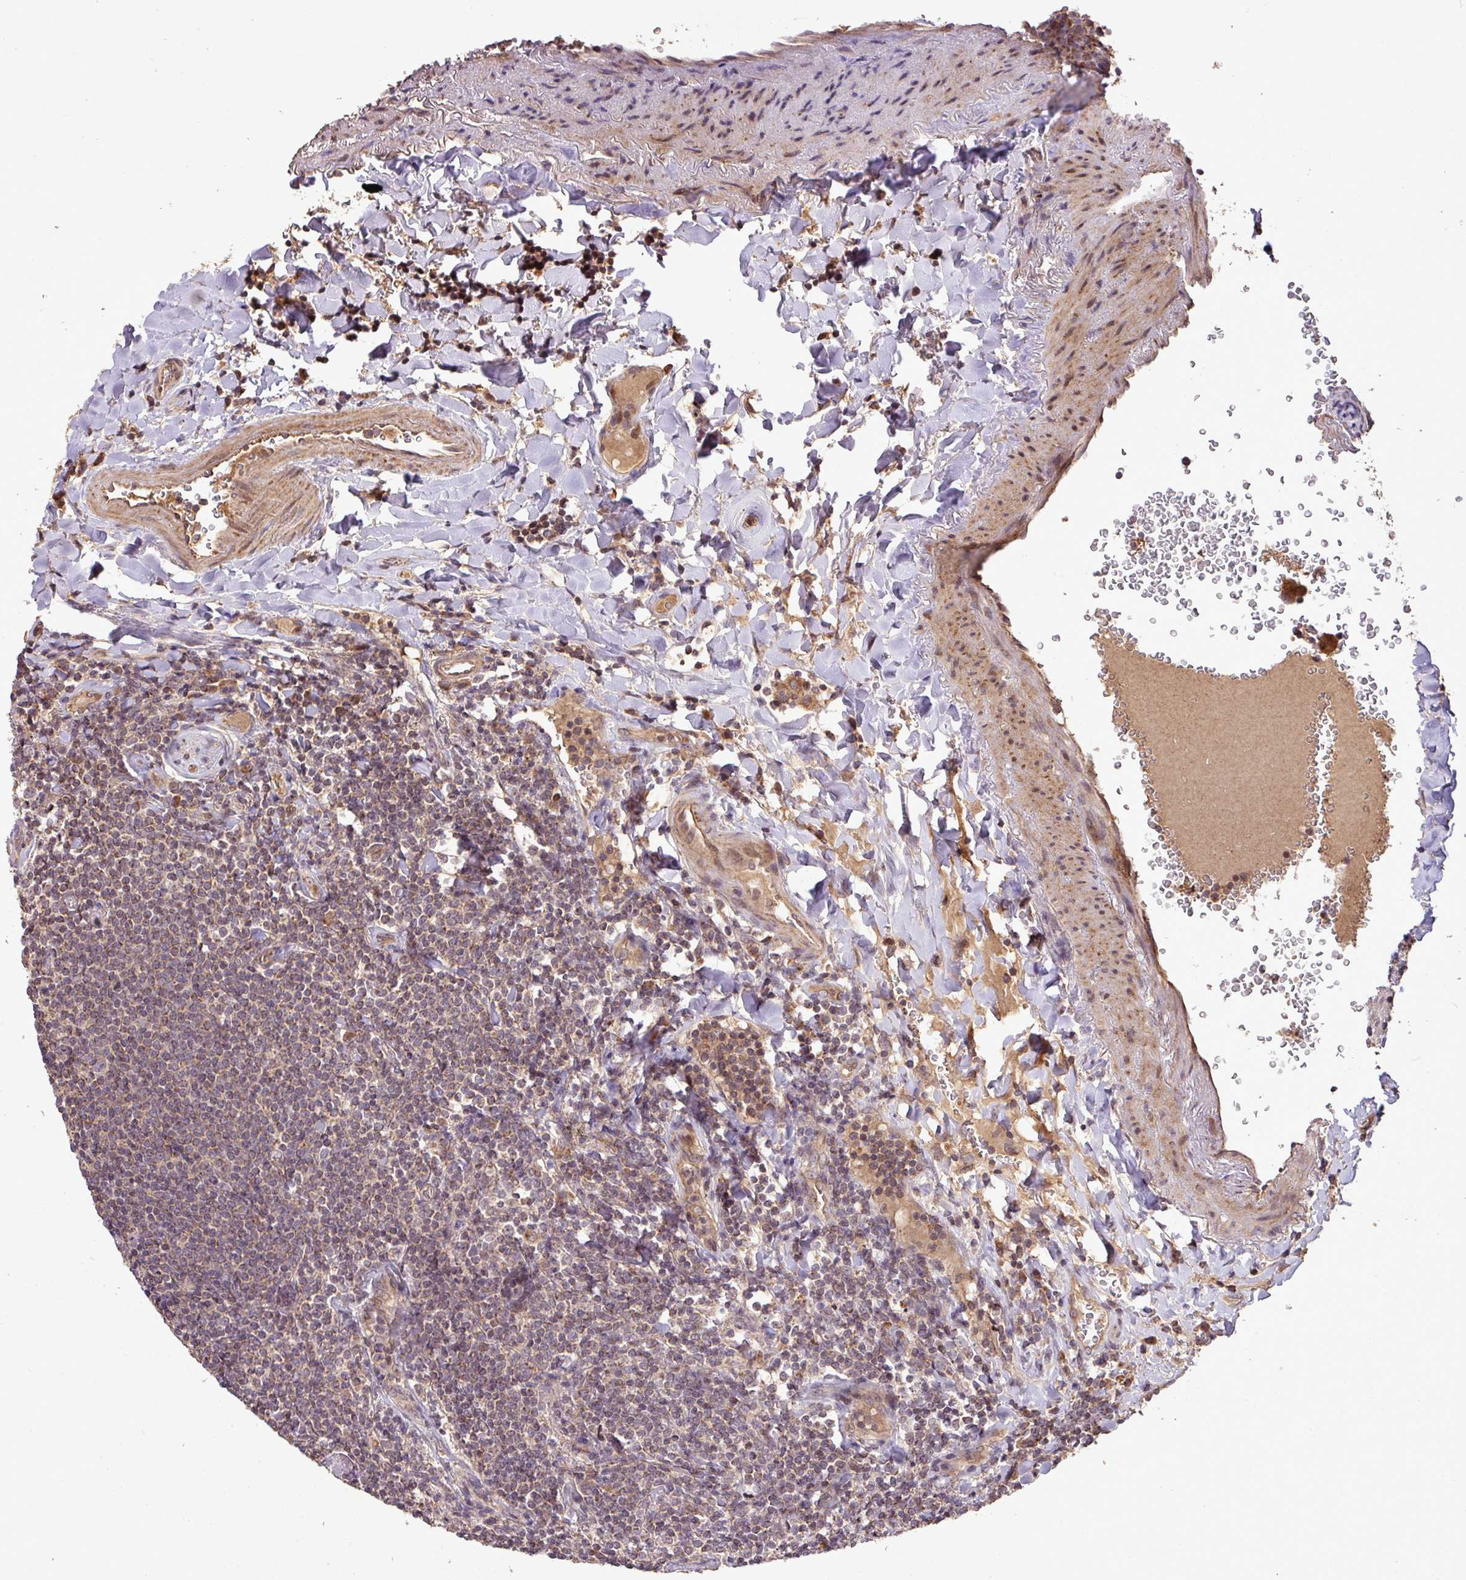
{"staining": {"intensity": "weak", "quantity": ">75%", "location": "cytoplasmic/membranous"}, "tissue": "lymphoma", "cell_type": "Tumor cells", "image_type": "cancer", "snomed": [{"axis": "morphology", "description": "Malignant lymphoma, non-Hodgkin's type, Low grade"}, {"axis": "topography", "description": "Lung"}], "caption": "An image showing weak cytoplasmic/membranous expression in about >75% of tumor cells in low-grade malignant lymphoma, non-Hodgkin's type, as visualized by brown immunohistochemical staining.", "gene": "YPEL3", "patient": {"sex": "female", "age": 71}}